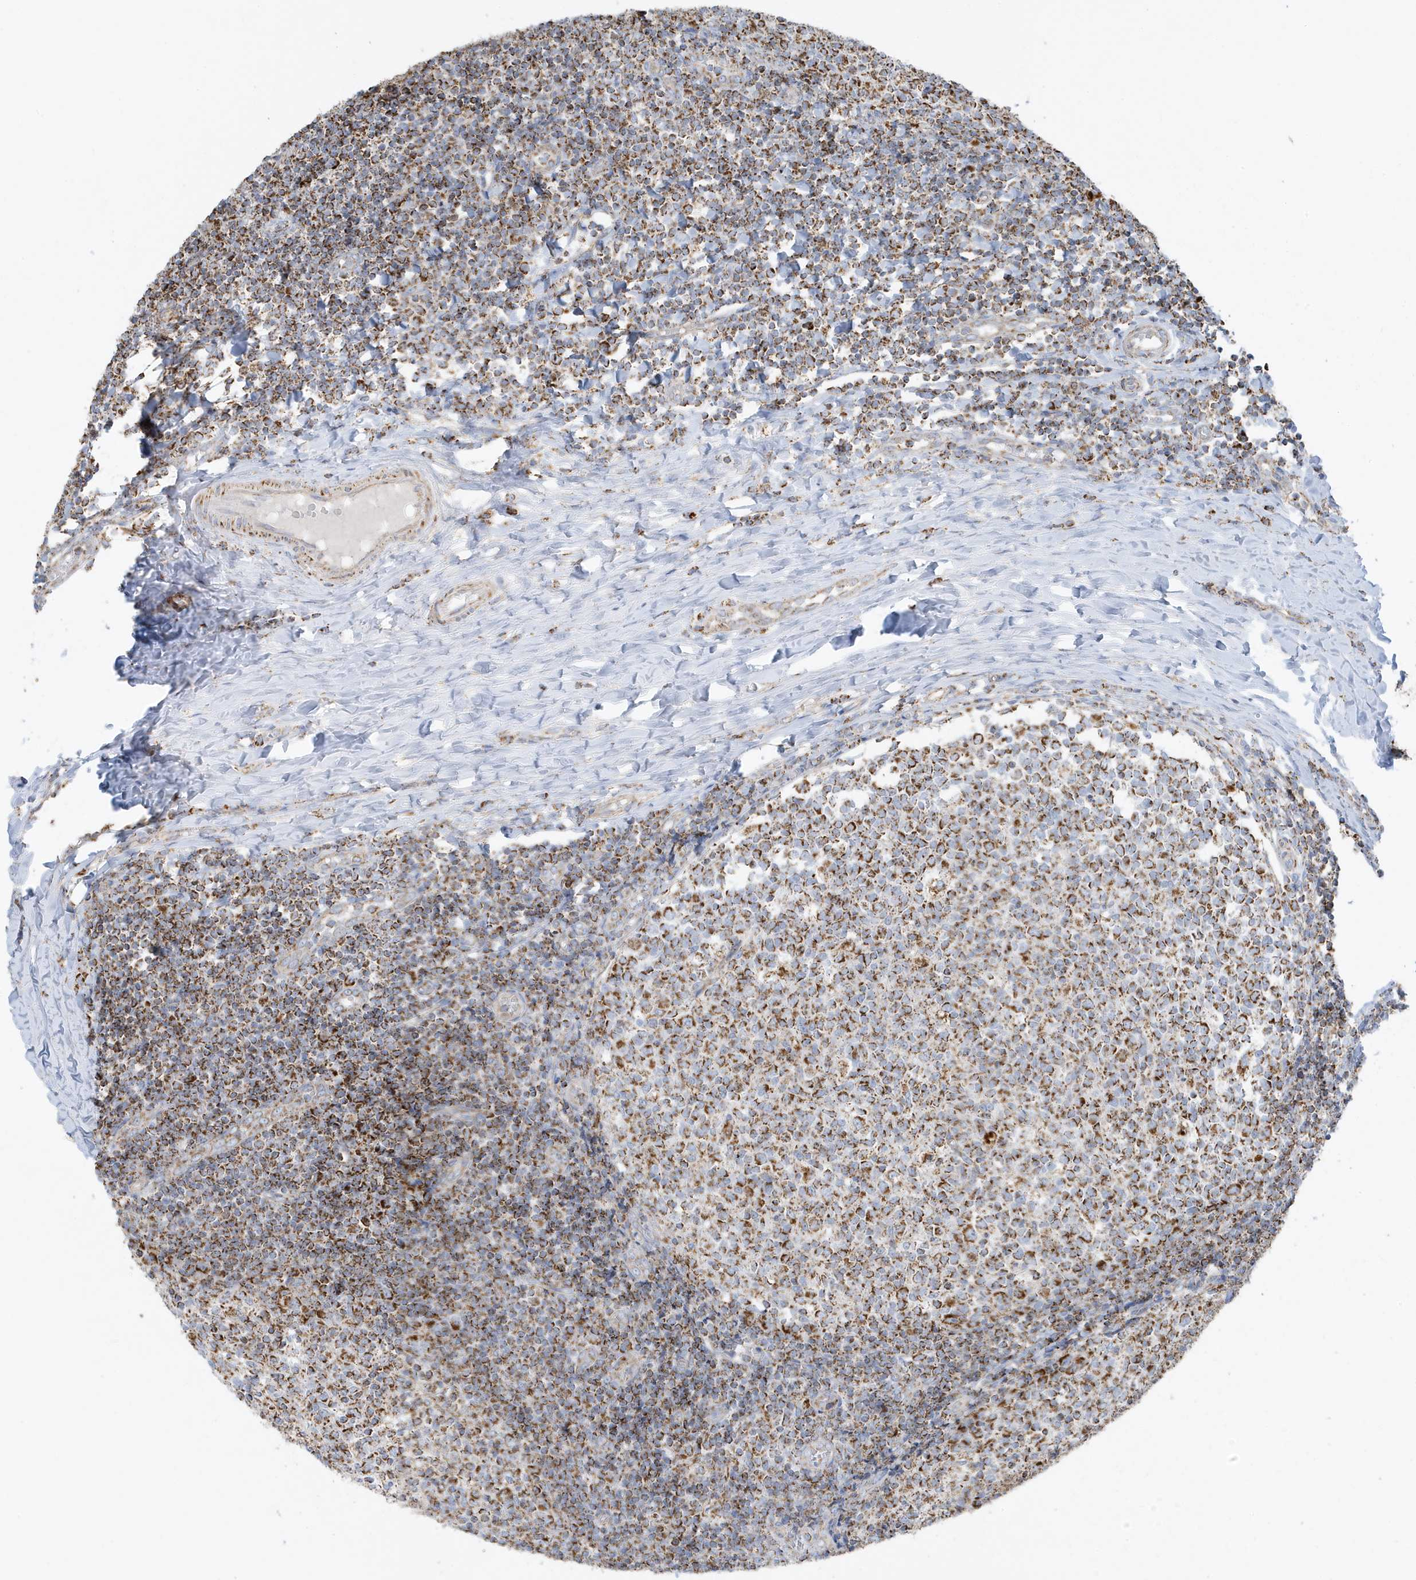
{"staining": {"intensity": "moderate", "quantity": ">75%", "location": "cytoplasmic/membranous"}, "tissue": "tonsil", "cell_type": "Germinal center cells", "image_type": "normal", "snomed": [{"axis": "morphology", "description": "Normal tissue, NOS"}, {"axis": "topography", "description": "Tonsil"}], "caption": "Immunohistochemical staining of benign human tonsil displays >75% levels of moderate cytoplasmic/membranous protein positivity in approximately >75% of germinal center cells.", "gene": "ATP5ME", "patient": {"sex": "female", "age": 19}}